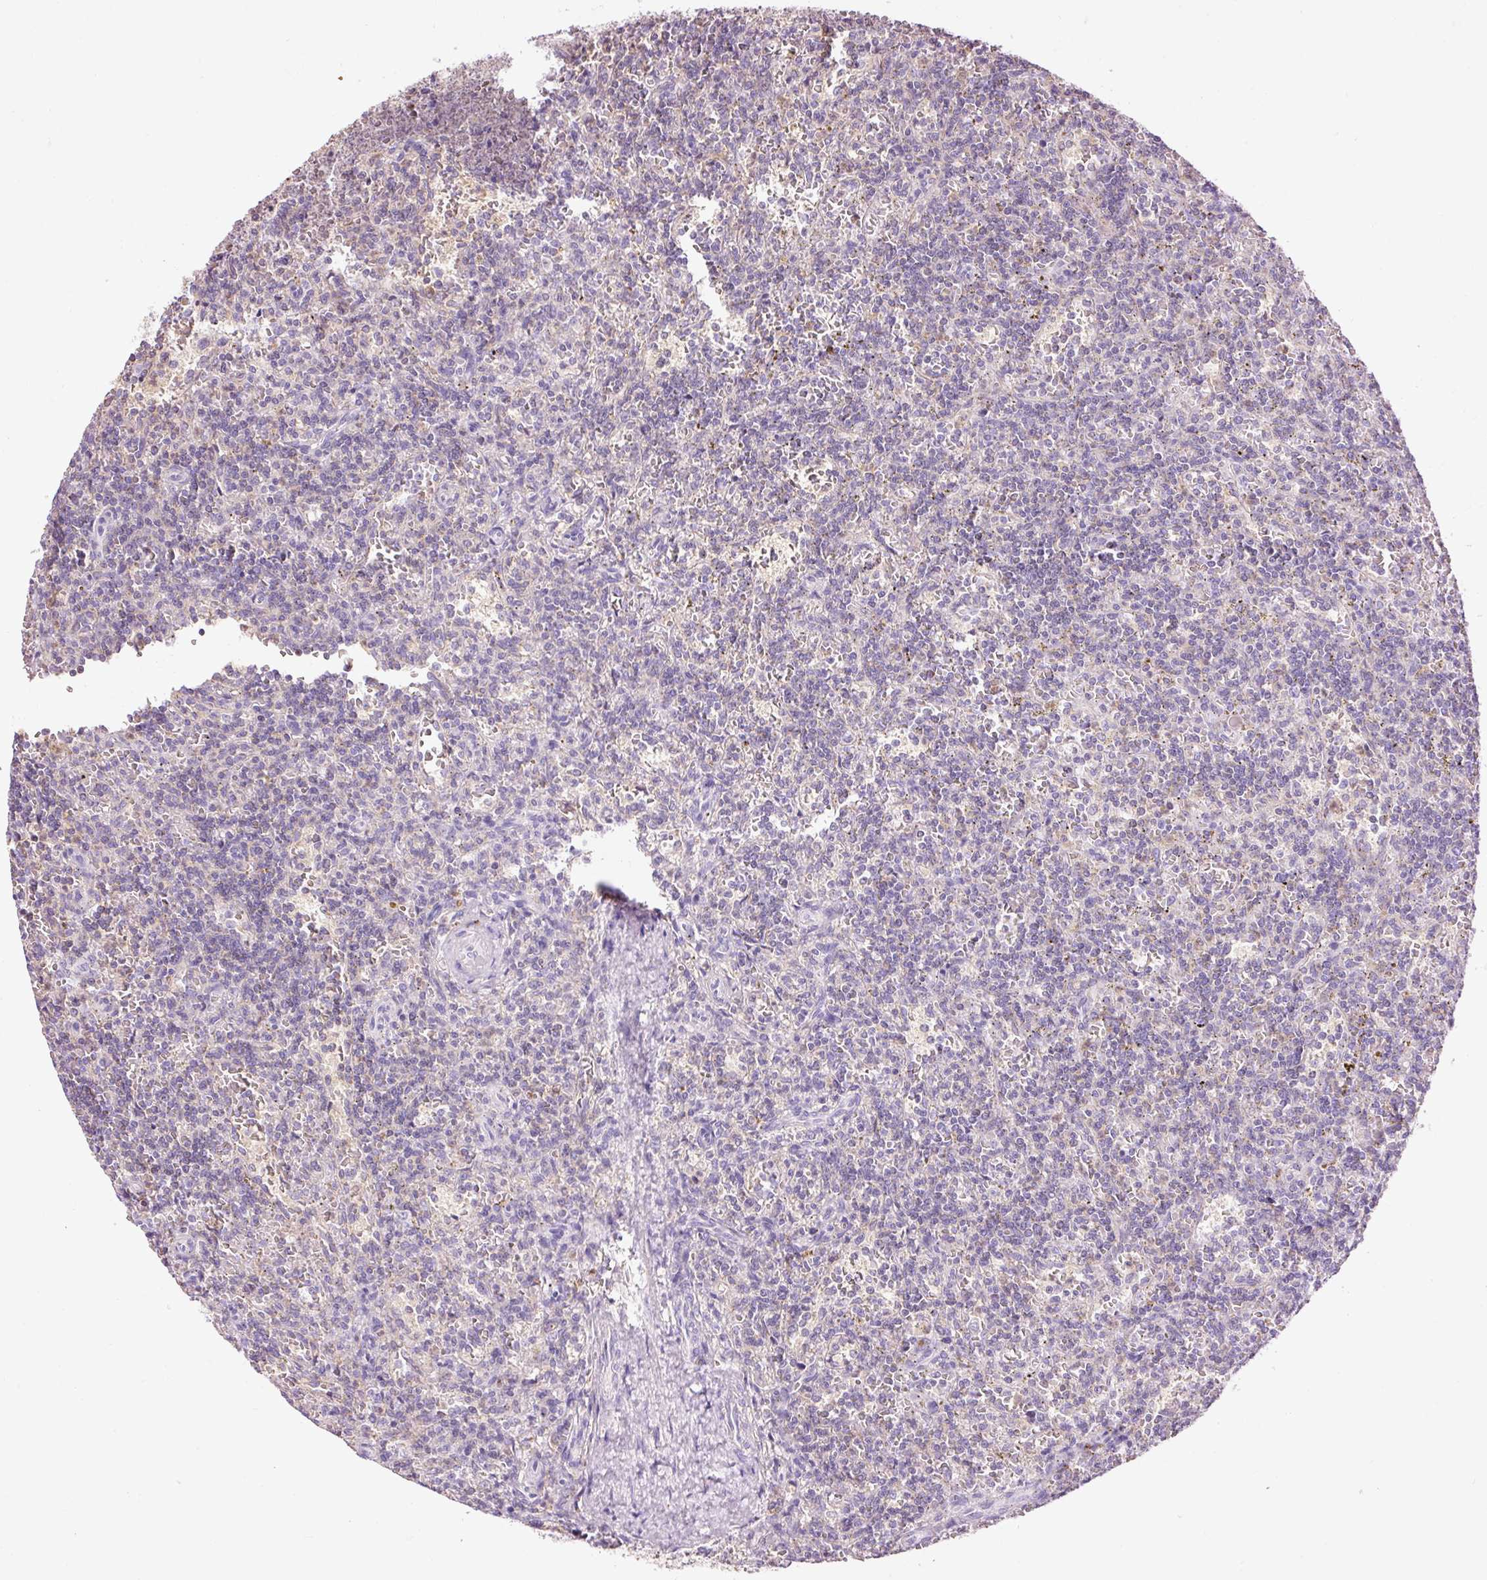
{"staining": {"intensity": "negative", "quantity": "none", "location": "none"}, "tissue": "lymphoma", "cell_type": "Tumor cells", "image_type": "cancer", "snomed": [{"axis": "morphology", "description": "Malignant lymphoma, non-Hodgkin's type, Low grade"}, {"axis": "topography", "description": "Spleen"}], "caption": "Photomicrograph shows no significant protein staining in tumor cells of lymphoma.", "gene": "PRDX5", "patient": {"sex": "male", "age": 73}}